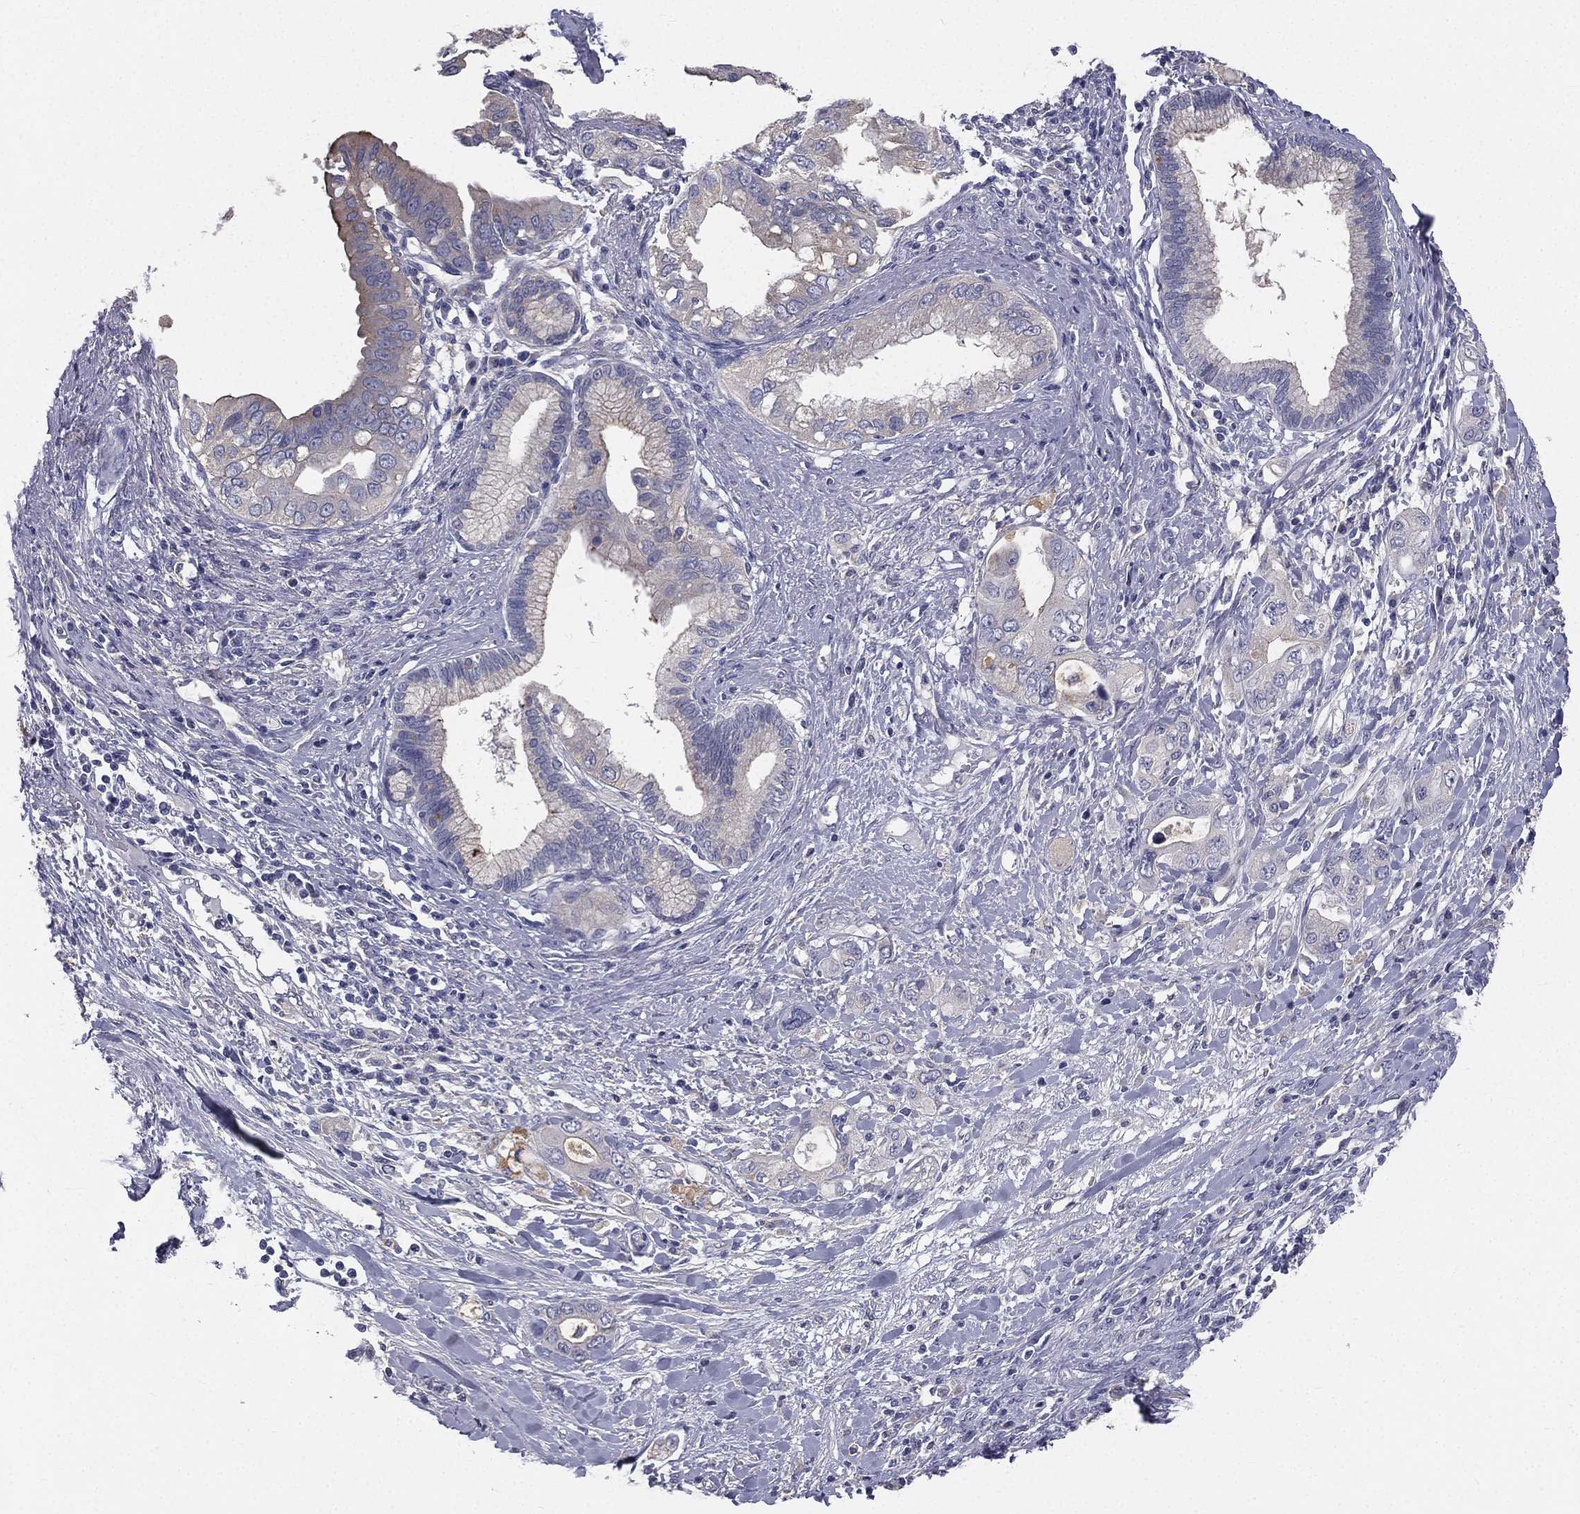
{"staining": {"intensity": "negative", "quantity": "none", "location": "none"}, "tissue": "pancreatic cancer", "cell_type": "Tumor cells", "image_type": "cancer", "snomed": [{"axis": "morphology", "description": "Adenocarcinoma, NOS"}, {"axis": "topography", "description": "Pancreas"}], "caption": "High magnification brightfield microscopy of pancreatic adenocarcinoma stained with DAB (3,3'-diaminobenzidine) (brown) and counterstained with hematoxylin (blue): tumor cells show no significant expression.", "gene": "MUC13", "patient": {"sex": "female", "age": 56}}